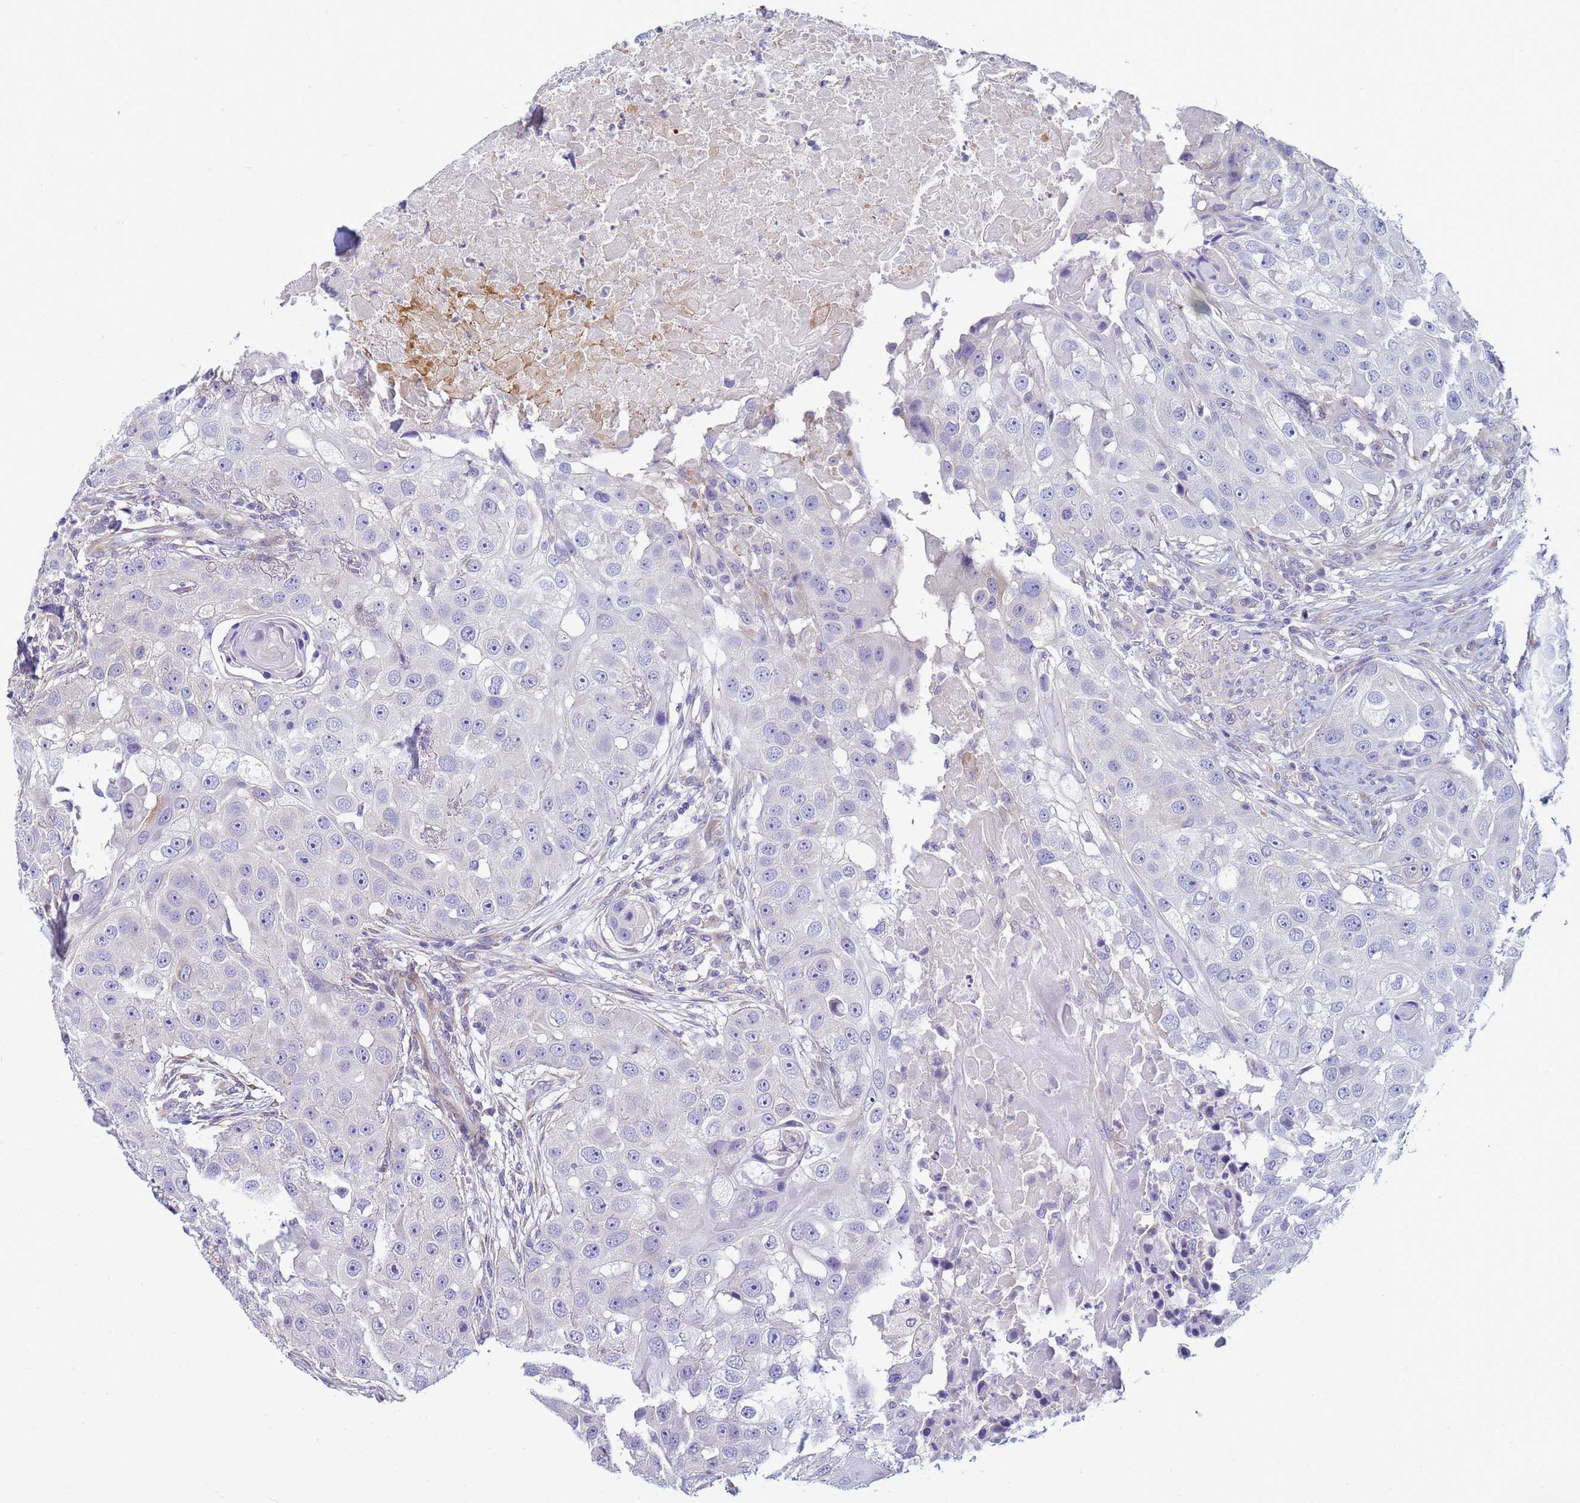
{"staining": {"intensity": "negative", "quantity": "none", "location": "none"}, "tissue": "head and neck cancer", "cell_type": "Tumor cells", "image_type": "cancer", "snomed": [{"axis": "morphology", "description": "Normal tissue, NOS"}, {"axis": "morphology", "description": "Squamous cell carcinoma, NOS"}, {"axis": "topography", "description": "Skeletal muscle"}, {"axis": "topography", "description": "Head-Neck"}], "caption": "There is no significant positivity in tumor cells of head and neck cancer (squamous cell carcinoma). The staining is performed using DAB (3,3'-diaminobenzidine) brown chromogen with nuclei counter-stained in using hematoxylin.", "gene": "TRPC6", "patient": {"sex": "male", "age": 51}}